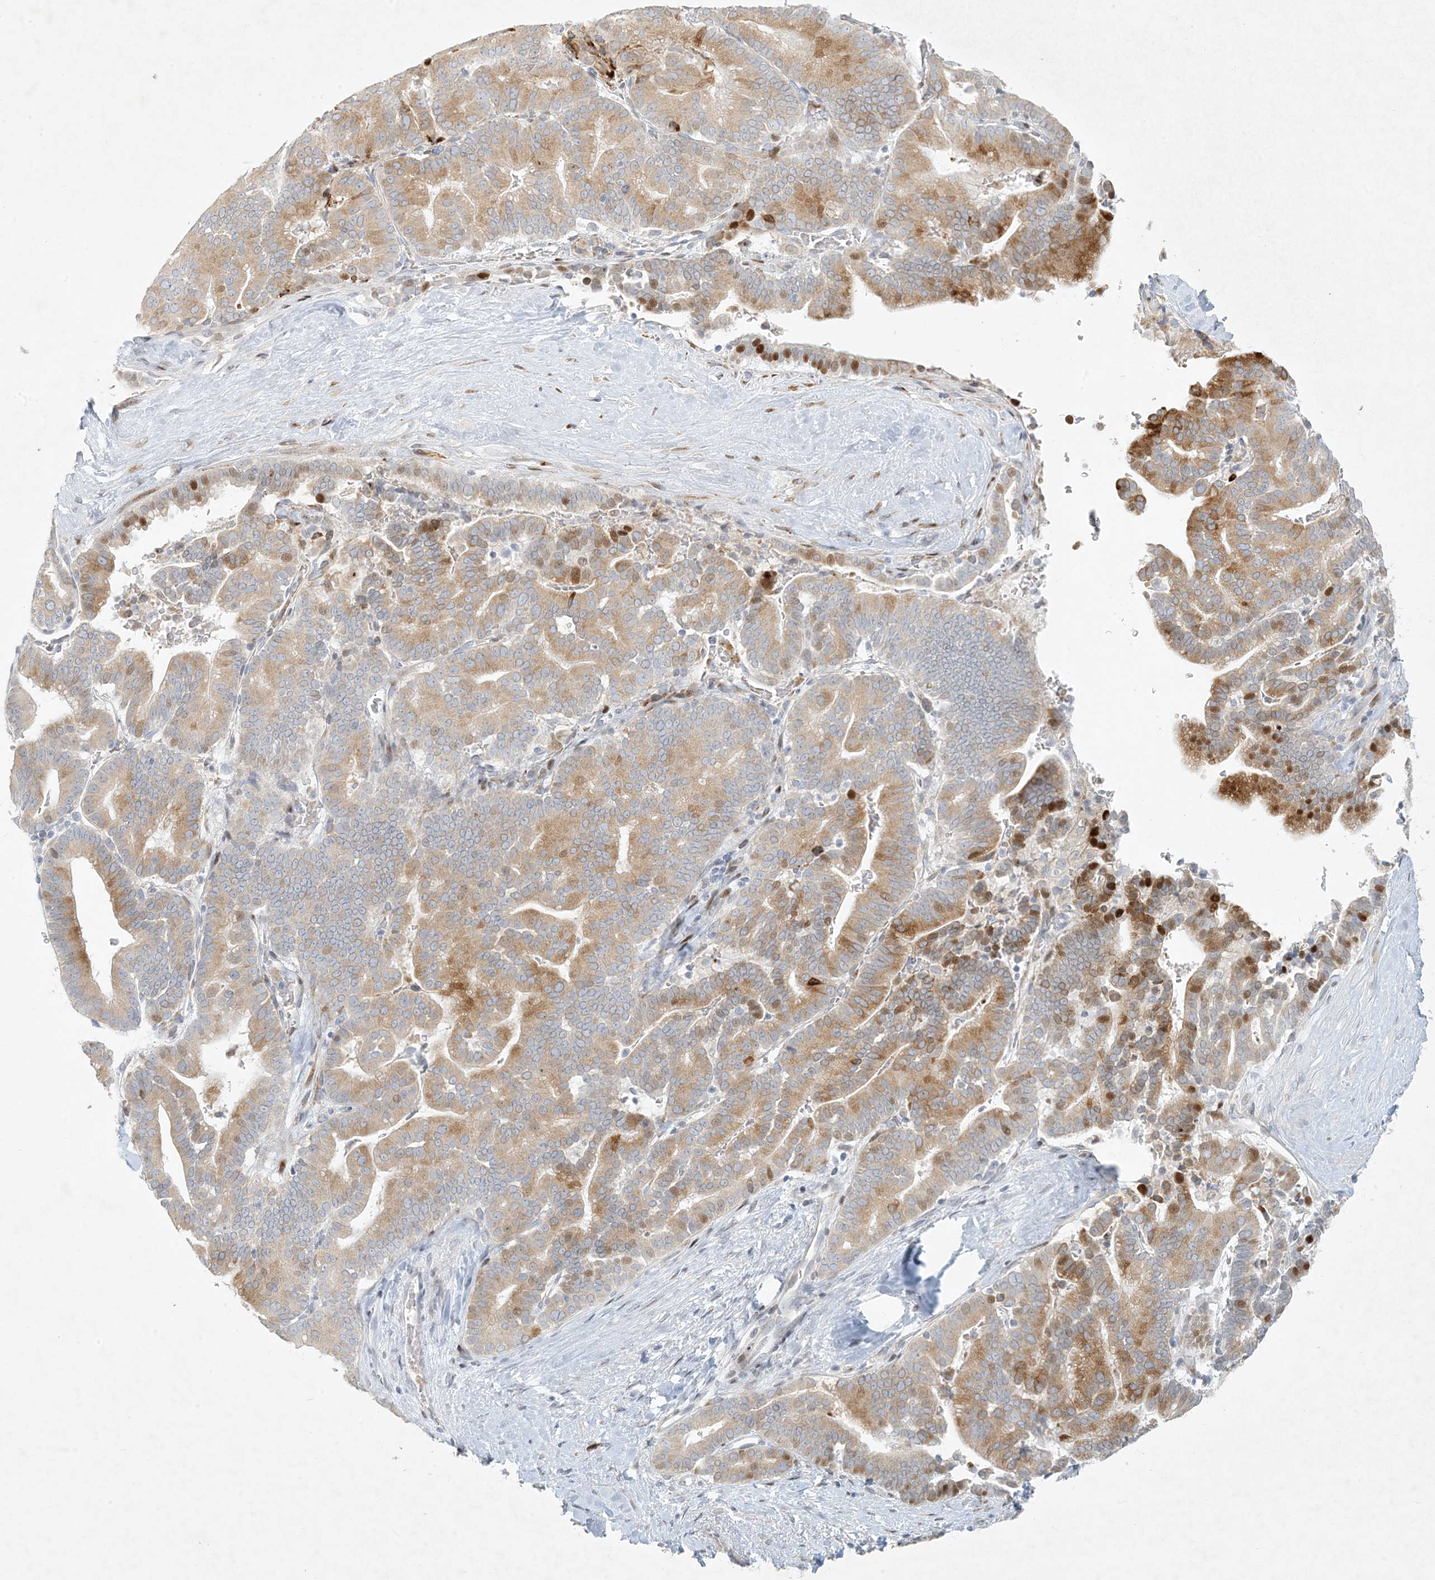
{"staining": {"intensity": "moderate", "quantity": ">75%", "location": "cytoplasmic/membranous"}, "tissue": "liver cancer", "cell_type": "Tumor cells", "image_type": "cancer", "snomed": [{"axis": "morphology", "description": "Cholangiocarcinoma"}, {"axis": "topography", "description": "Liver"}], "caption": "Human liver cancer (cholangiocarcinoma) stained with a protein marker reveals moderate staining in tumor cells.", "gene": "ZNF385D", "patient": {"sex": "female", "age": 75}}